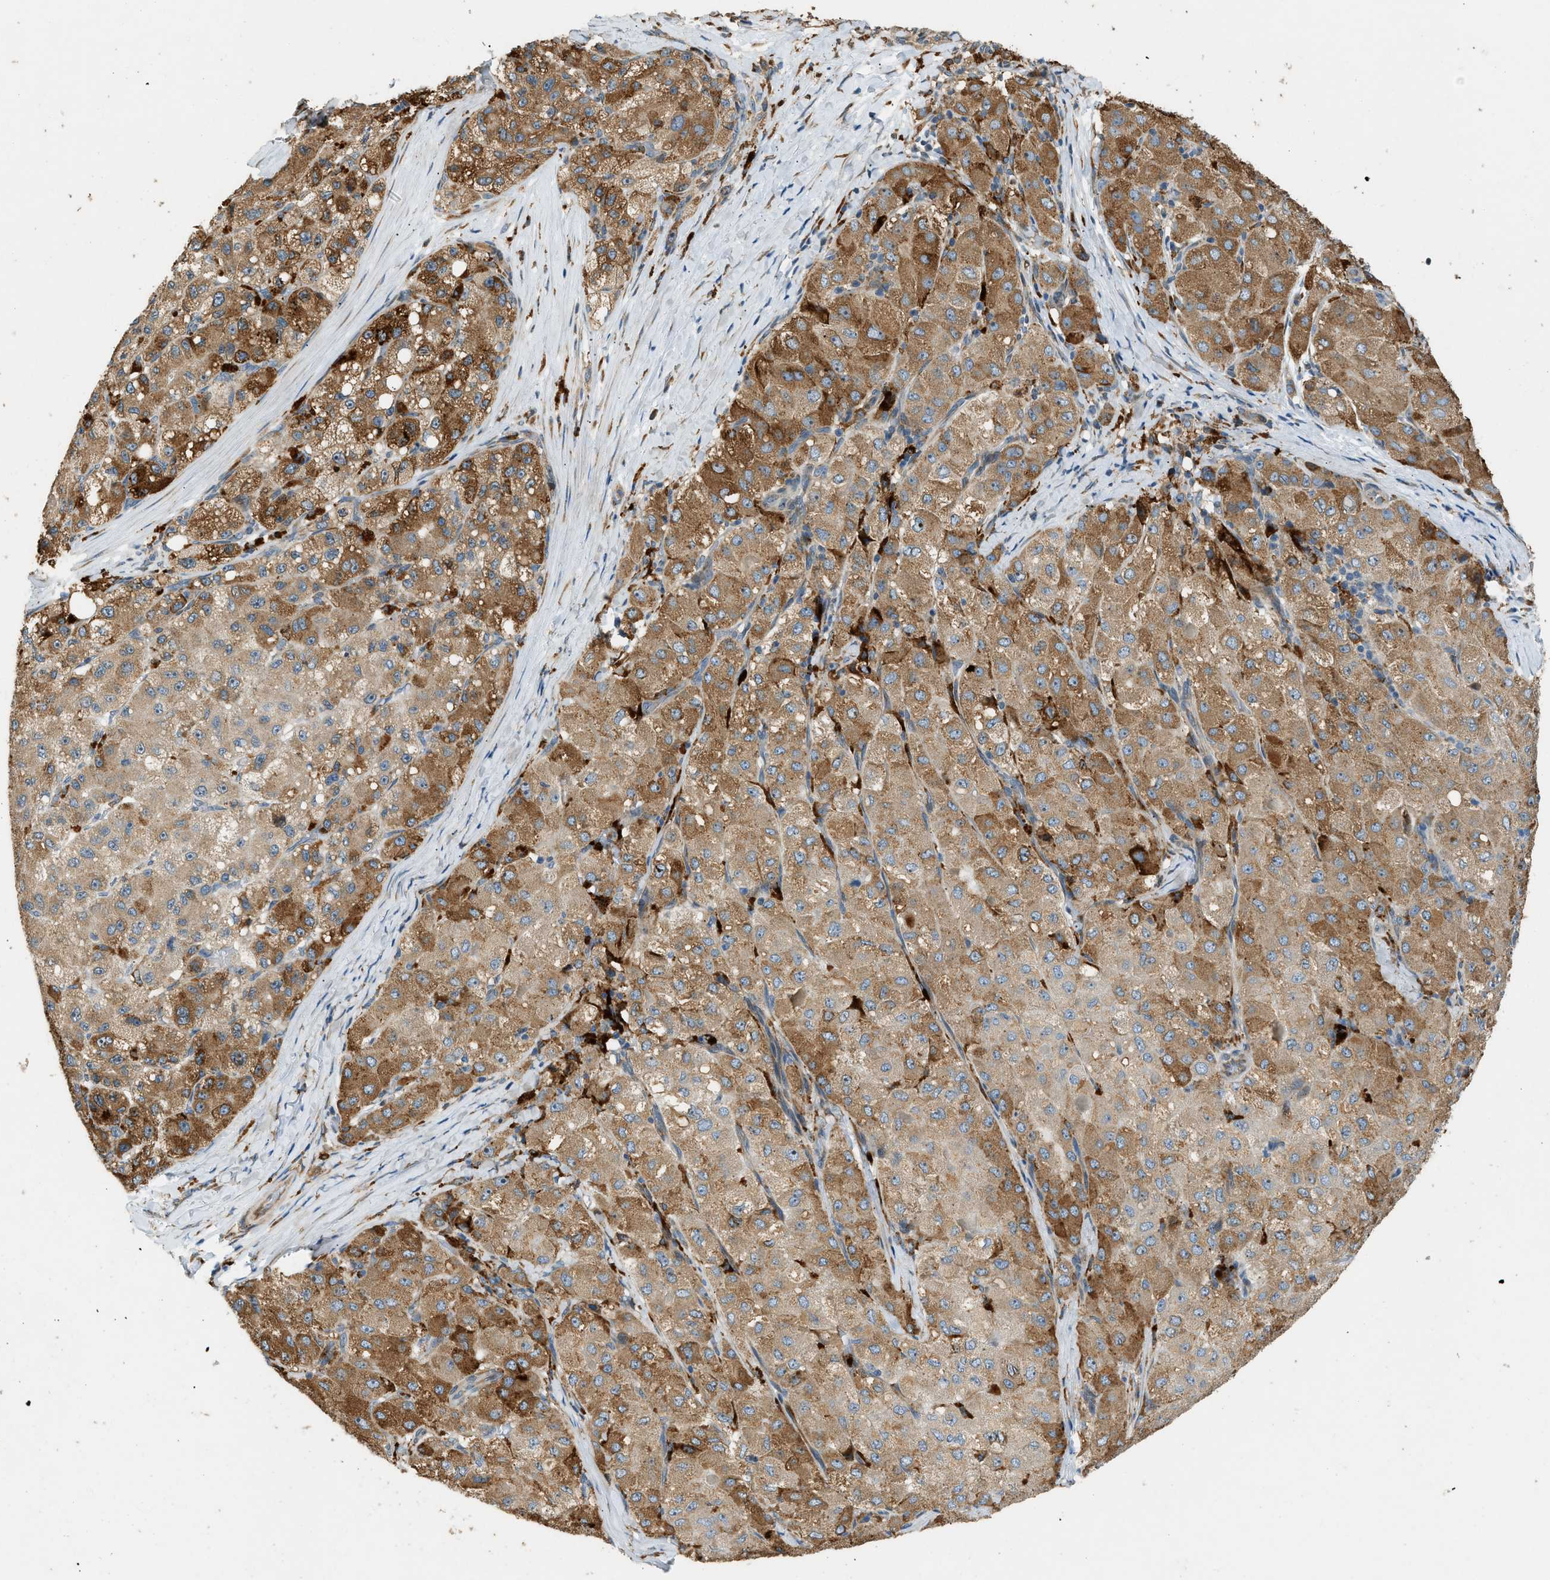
{"staining": {"intensity": "moderate", "quantity": ">75%", "location": "cytoplasmic/membranous"}, "tissue": "liver cancer", "cell_type": "Tumor cells", "image_type": "cancer", "snomed": [{"axis": "morphology", "description": "Carcinoma, Hepatocellular, NOS"}, {"axis": "topography", "description": "Liver"}], "caption": "A histopathology image of human liver cancer stained for a protein shows moderate cytoplasmic/membranous brown staining in tumor cells. Using DAB (3,3'-diaminobenzidine) (brown) and hematoxylin (blue) stains, captured at high magnification using brightfield microscopy.", "gene": "CTSB", "patient": {"sex": "male", "age": 80}}